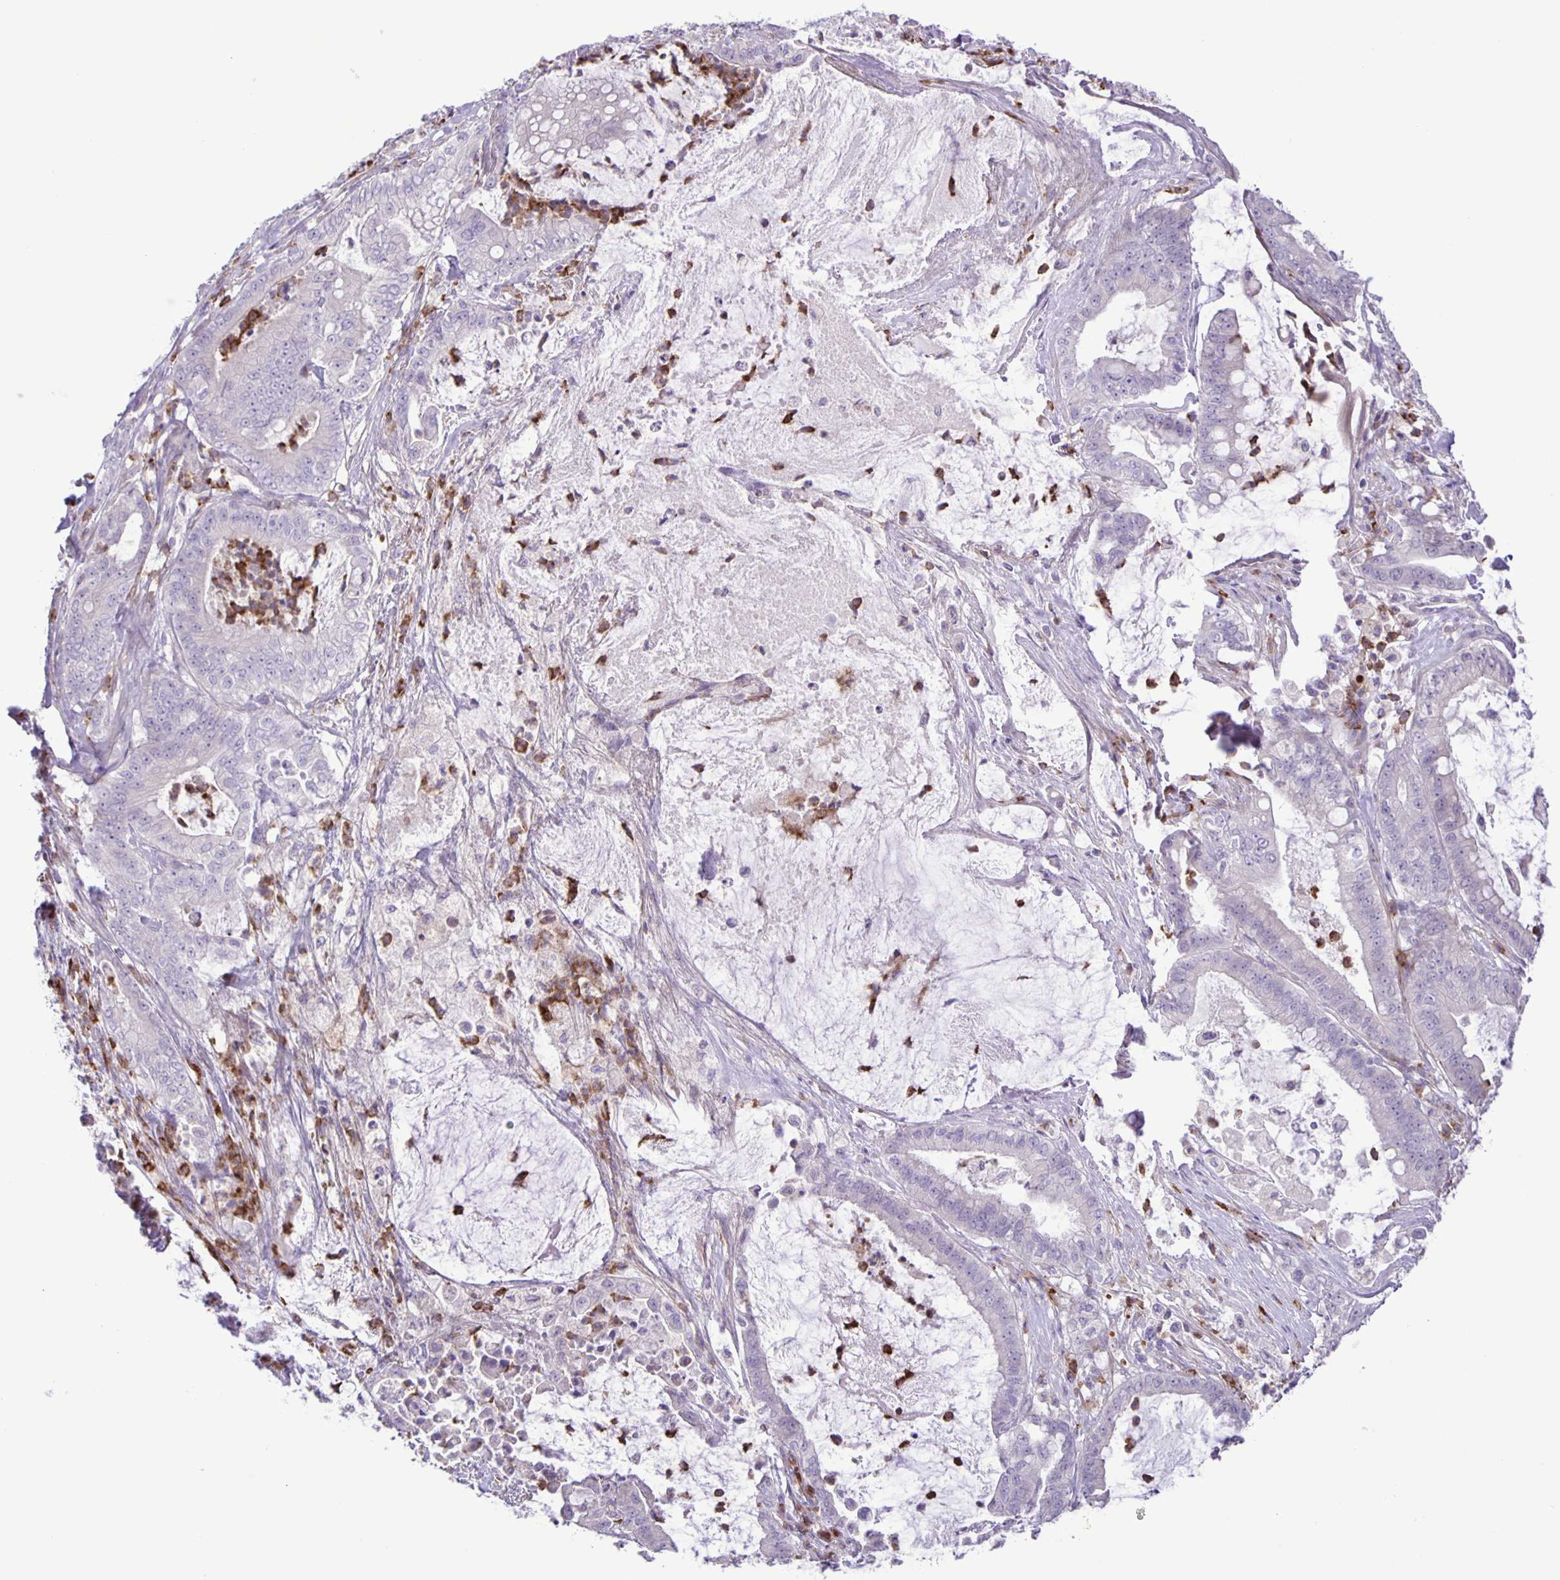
{"staining": {"intensity": "negative", "quantity": "none", "location": "none"}, "tissue": "pancreatic cancer", "cell_type": "Tumor cells", "image_type": "cancer", "snomed": [{"axis": "morphology", "description": "Adenocarcinoma, NOS"}, {"axis": "topography", "description": "Pancreas"}], "caption": "DAB immunohistochemical staining of adenocarcinoma (pancreatic) shows no significant positivity in tumor cells.", "gene": "ADCK1", "patient": {"sex": "male", "age": 71}}